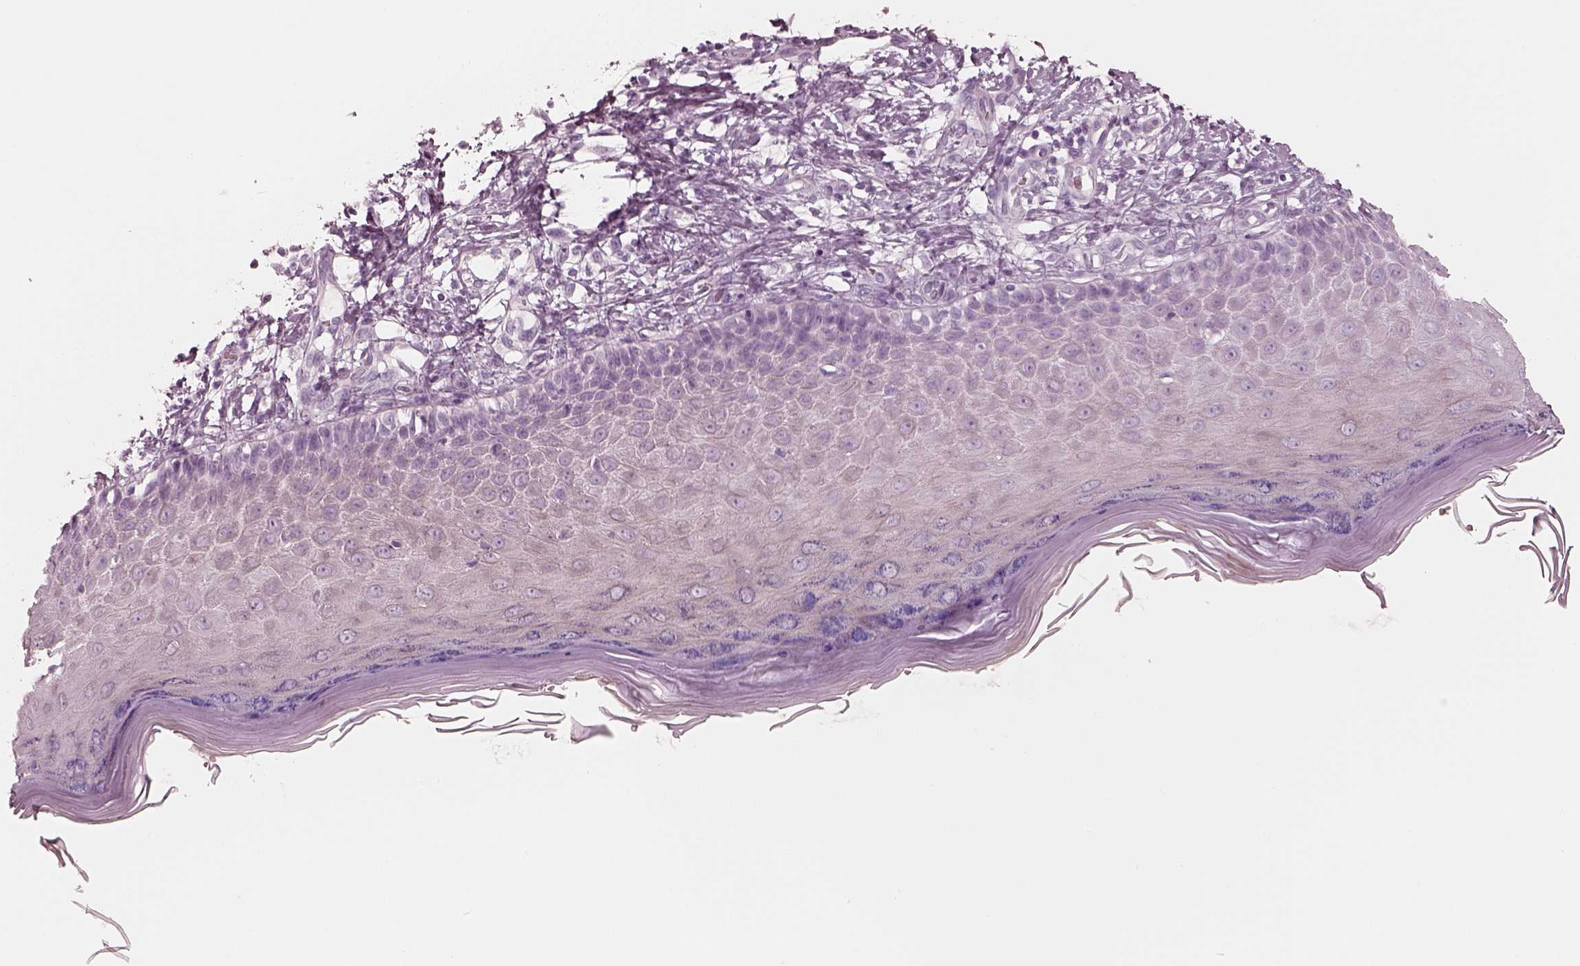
{"staining": {"intensity": "negative", "quantity": "none", "location": "none"}, "tissue": "skin cancer", "cell_type": "Tumor cells", "image_type": "cancer", "snomed": [{"axis": "morphology", "description": "Basal cell carcinoma"}, {"axis": "topography", "description": "Skin"}], "caption": "Skin cancer stained for a protein using immunohistochemistry shows no positivity tumor cells.", "gene": "PON3", "patient": {"sex": "female", "age": 59}}